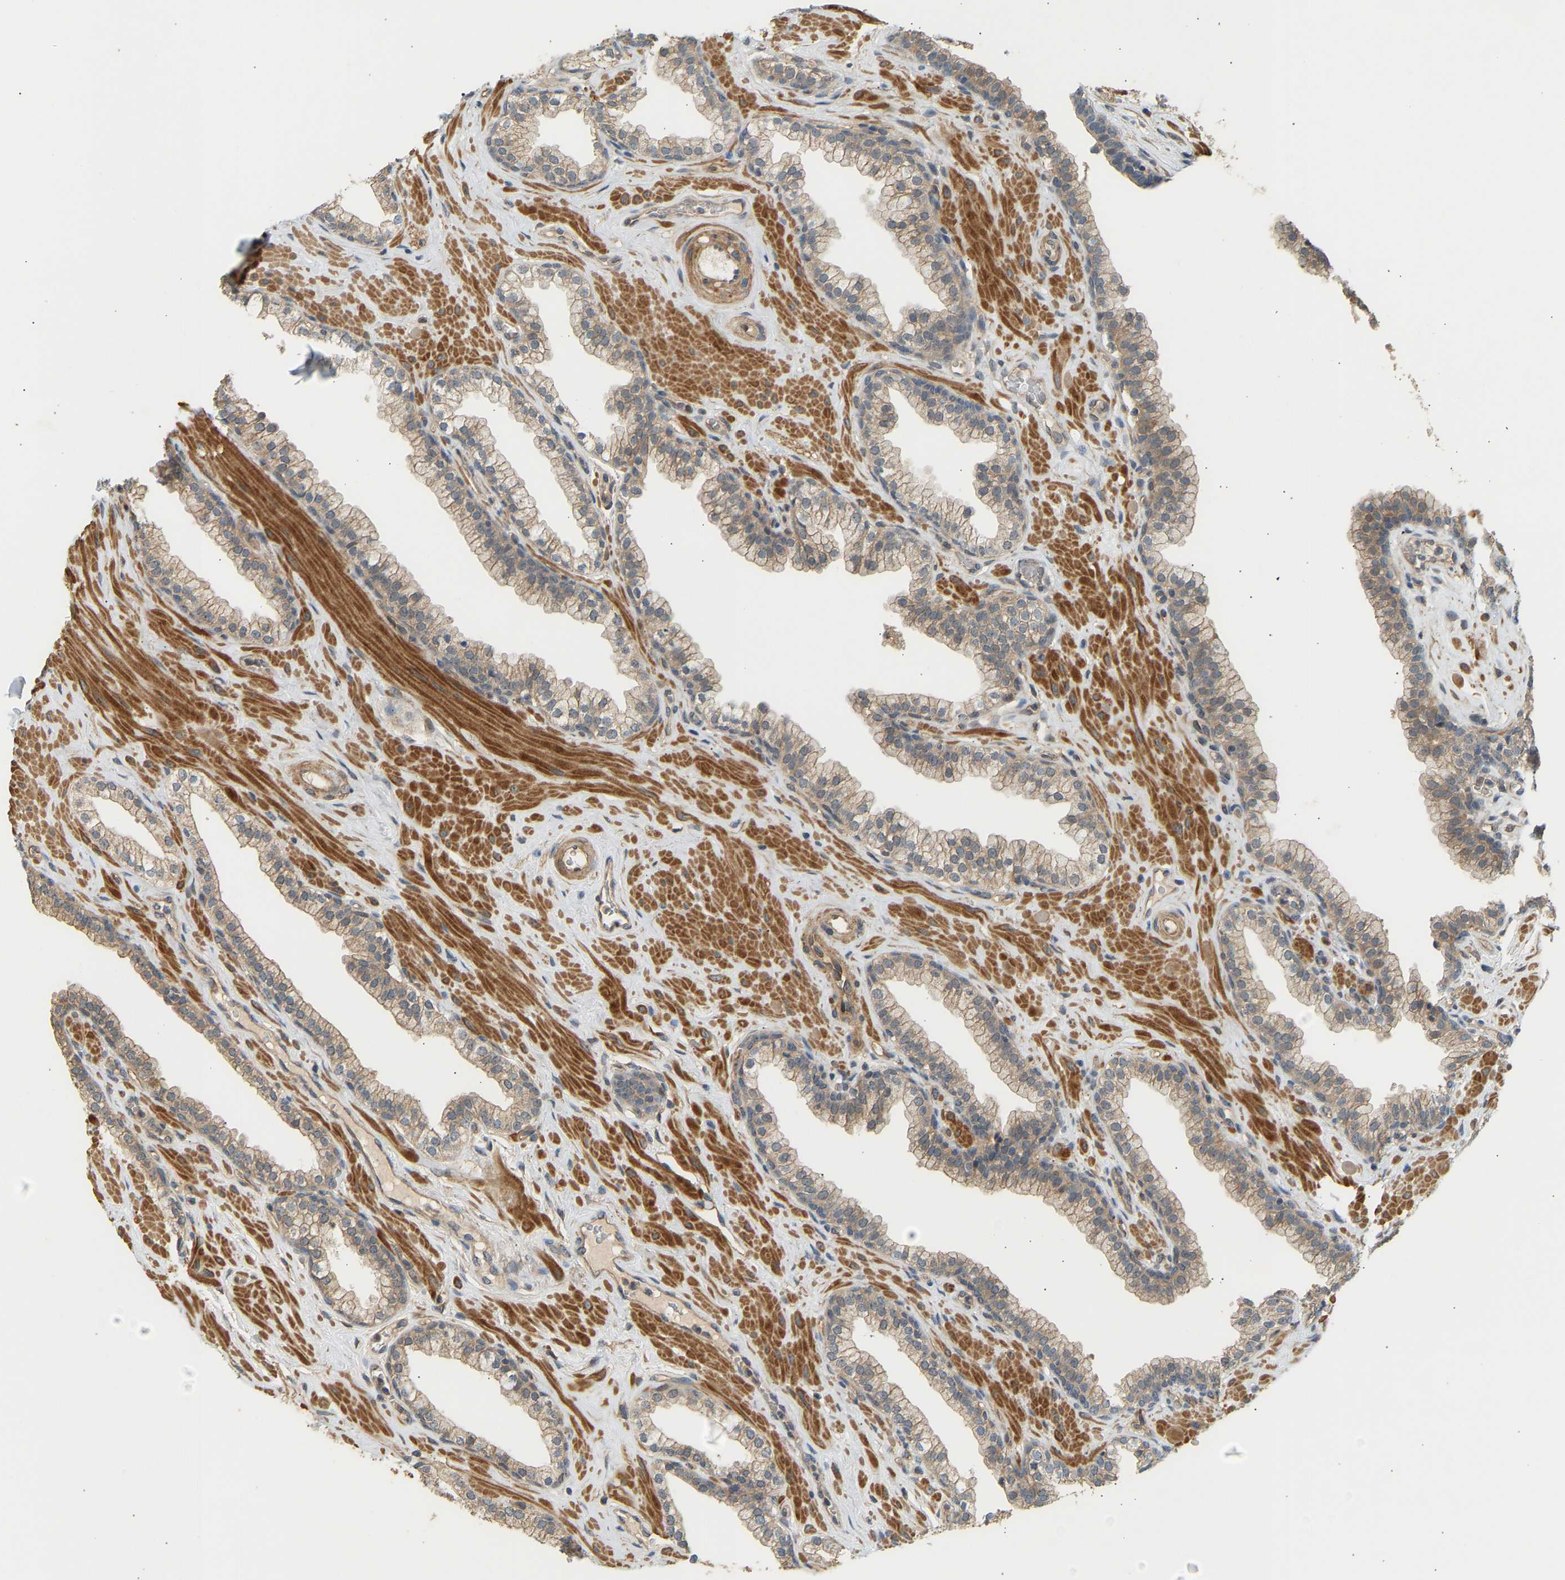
{"staining": {"intensity": "strong", "quantity": "25%-75%", "location": "cytoplasmic/membranous"}, "tissue": "prostate", "cell_type": "Glandular cells", "image_type": "normal", "snomed": [{"axis": "morphology", "description": "Normal tissue, NOS"}, {"axis": "morphology", "description": "Urothelial carcinoma, Low grade"}, {"axis": "topography", "description": "Urinary bladder"}, {"axis": "topography", "description": "Prostate"}], "caption": "IHC photomicrograph of unremarkable prostate stained for a protein (brown), which exhibits high levels of strong cytoplasmic/membranous positivity in about 25%-75% of glandular cells.", "gene": "RGL1", "patient": {"sex": "male", "age": 60}}